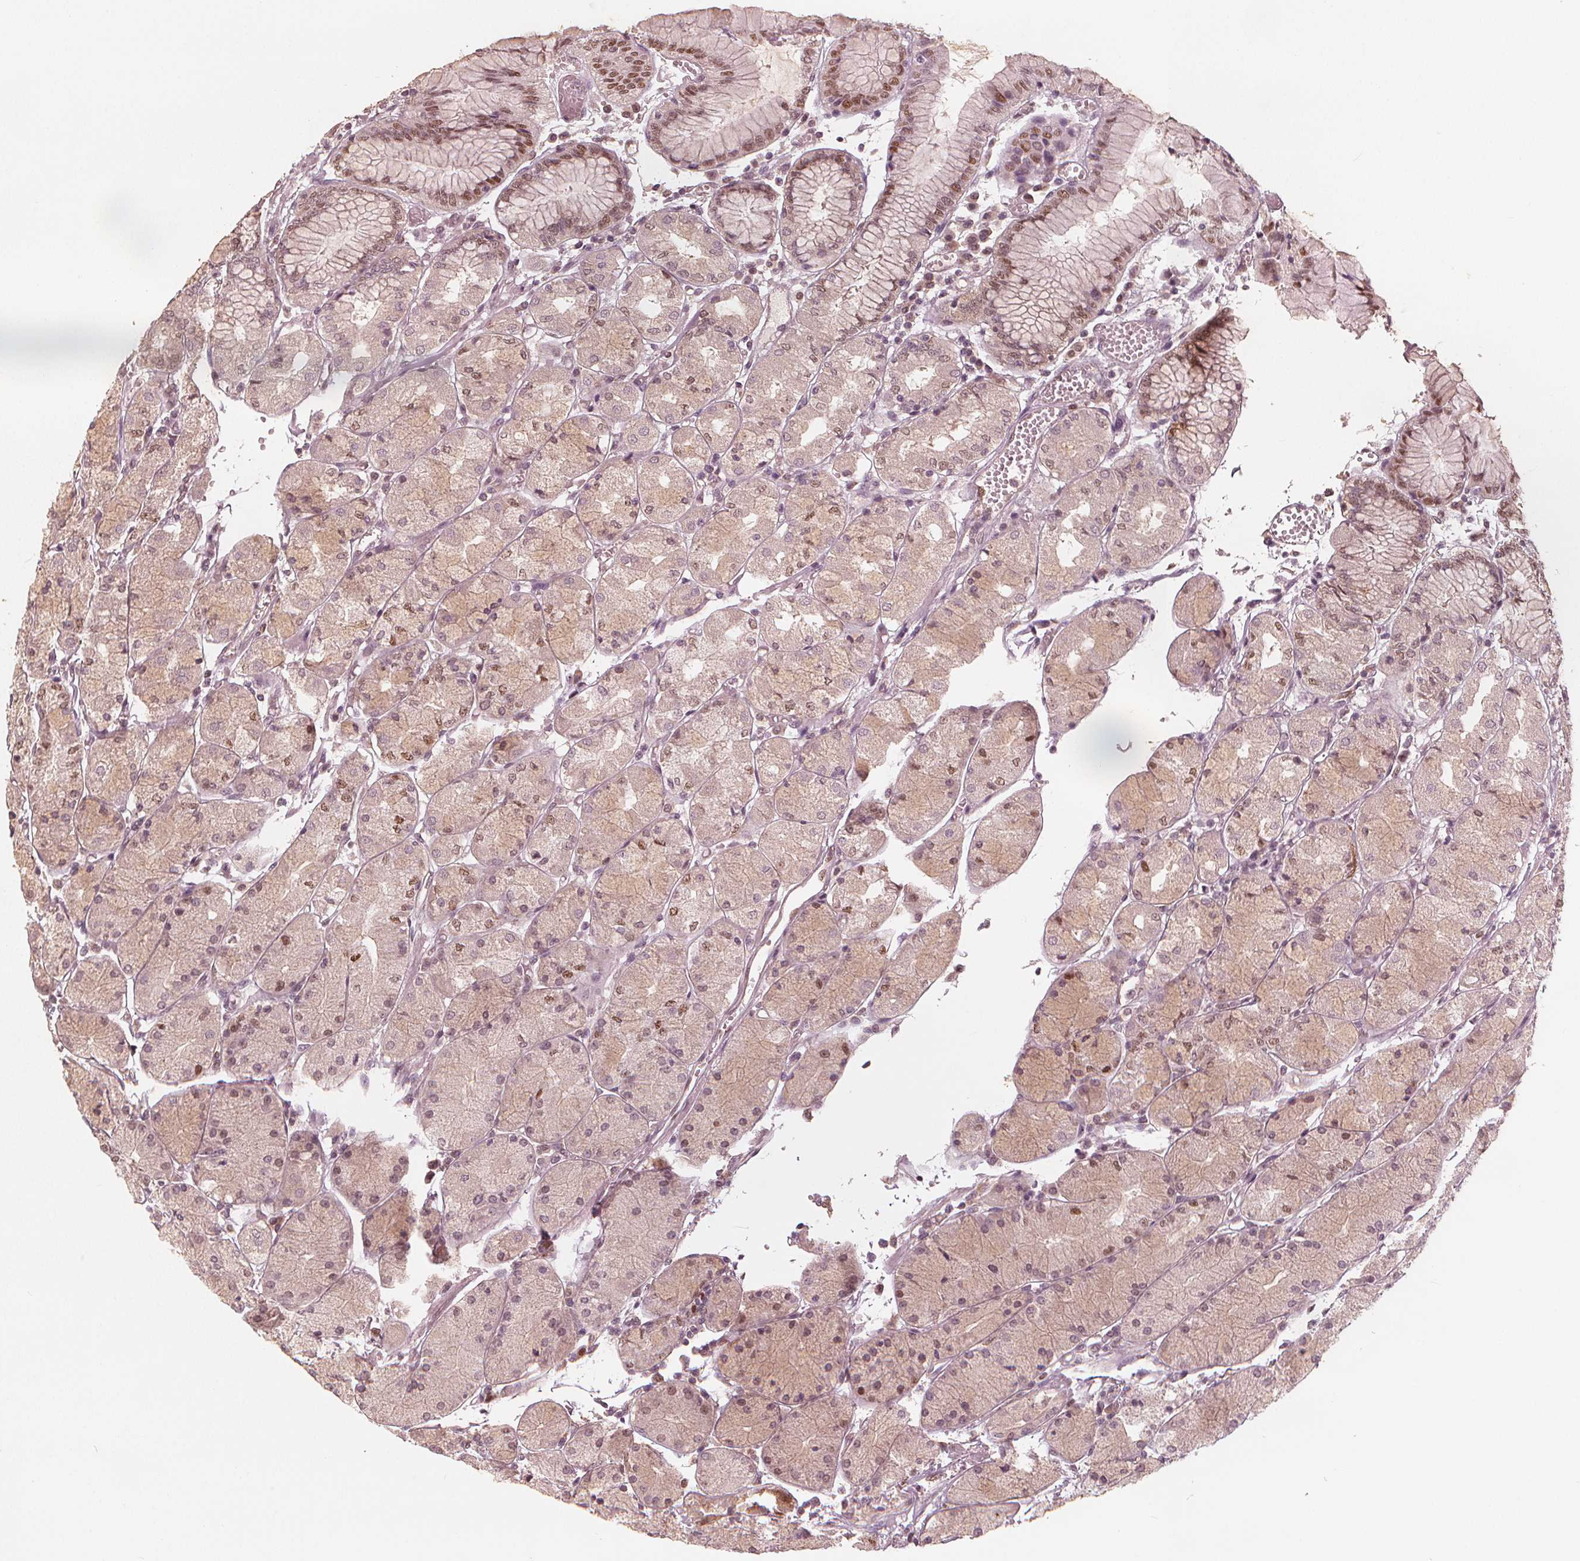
{"staining": {"intensity": "strong", "quantity": "25%-75%", "location": "cytoplasmic/membranous,nuclear"}, "tissue": "stomach", "cell_type": "Glandular cells", "image_type": "normal", "snomed": [{"axis": "morphology", "description": "Normal tissue, NOS"}, {"axis": "topography", "description": "Stomach, upper"}], "caption": "Protein expression analysis of unremarkable stomach displays strong cytoplasmic/membranous,nuclear expression in approximately 25%-75% of glandular cells. (Stains: DAB in brown, nuclei in blue, Microscopy: brightfield microscopy at high magnification).", "gene": "SQSTM1", "patient": {"sex": "male", "age": 69}}